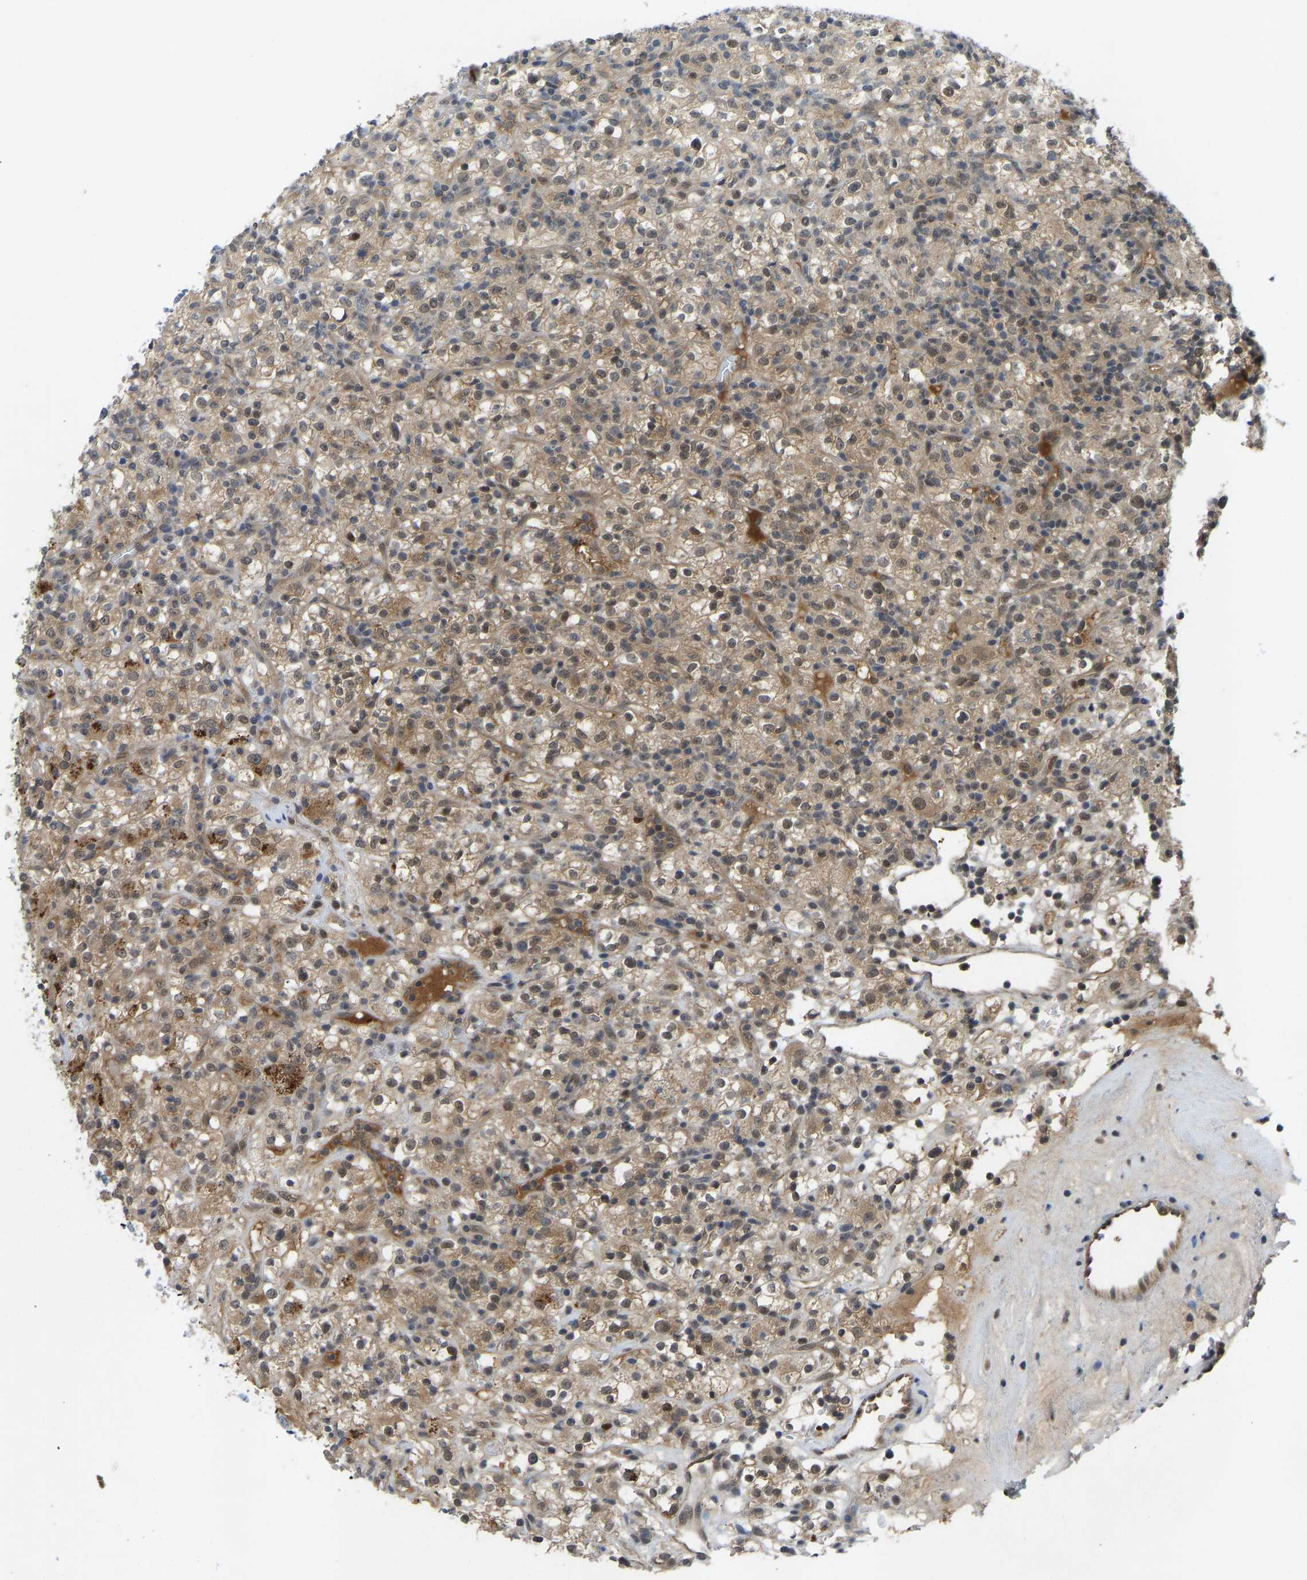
{"staining": {"intensity": "moderate", "quantity": ">75%", "location": "cytoplasmic/membranous,nuclear"}, "tissue": "renal cancer", "cell_type": "Tumor cells", "image_type": "cancer", "snomed": [{"axis": "morphology", "description": "Normal tissue, NOS"}, {"axis": "morphology", "description": "Adenocarcinoma, NOS"}, {"axis": "topography", "description": "Kidney"}], "caption": "Immunohistochemistry micrograph of human renal cancer stained for a protein (brown), which displays medium levels of moderate cytoplasmic/membranous and nuclear staining in about >75% of tumor cells.", "gene": "ZNF251", "patient": {"sex": "female", "age": 72}}